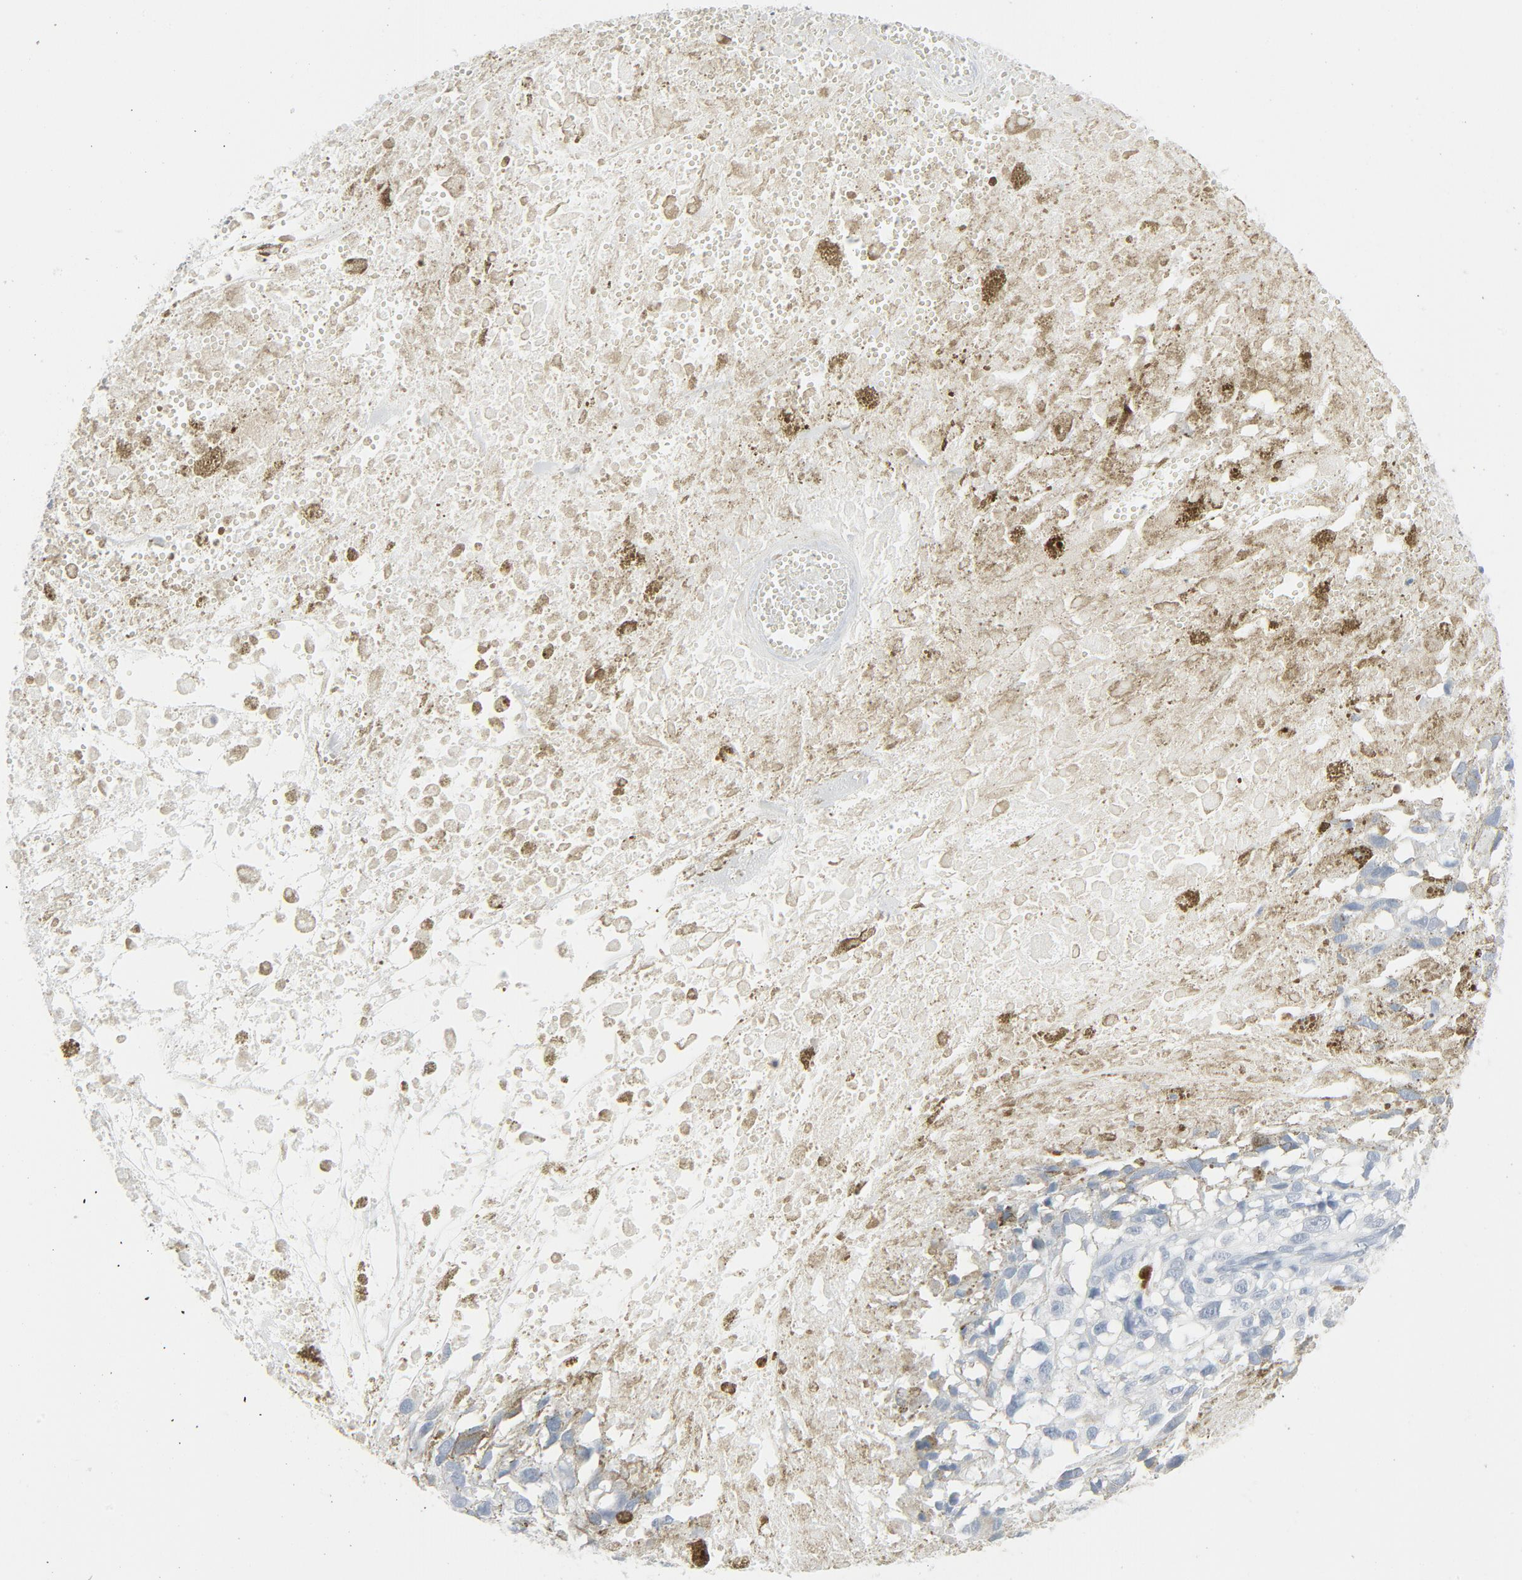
{"staining": {"intensity": "negative", "quantity": "none", "location": "none"}, "tissue": "melanoma", "cell_type": "Tumor cells", "image_type": "cancer", "snomed": [{"axis": "morphology", "description": "Malignant melanoma, Metastatic site"}, {"axis": "topography", "description": "Lymph node"}], "caption": "Melanoma was stained to show a protein in brown. There is no significant positivity in tumor cells.", "gene": "FGFR3", "patient": {"sex": "male", "age": 59}}